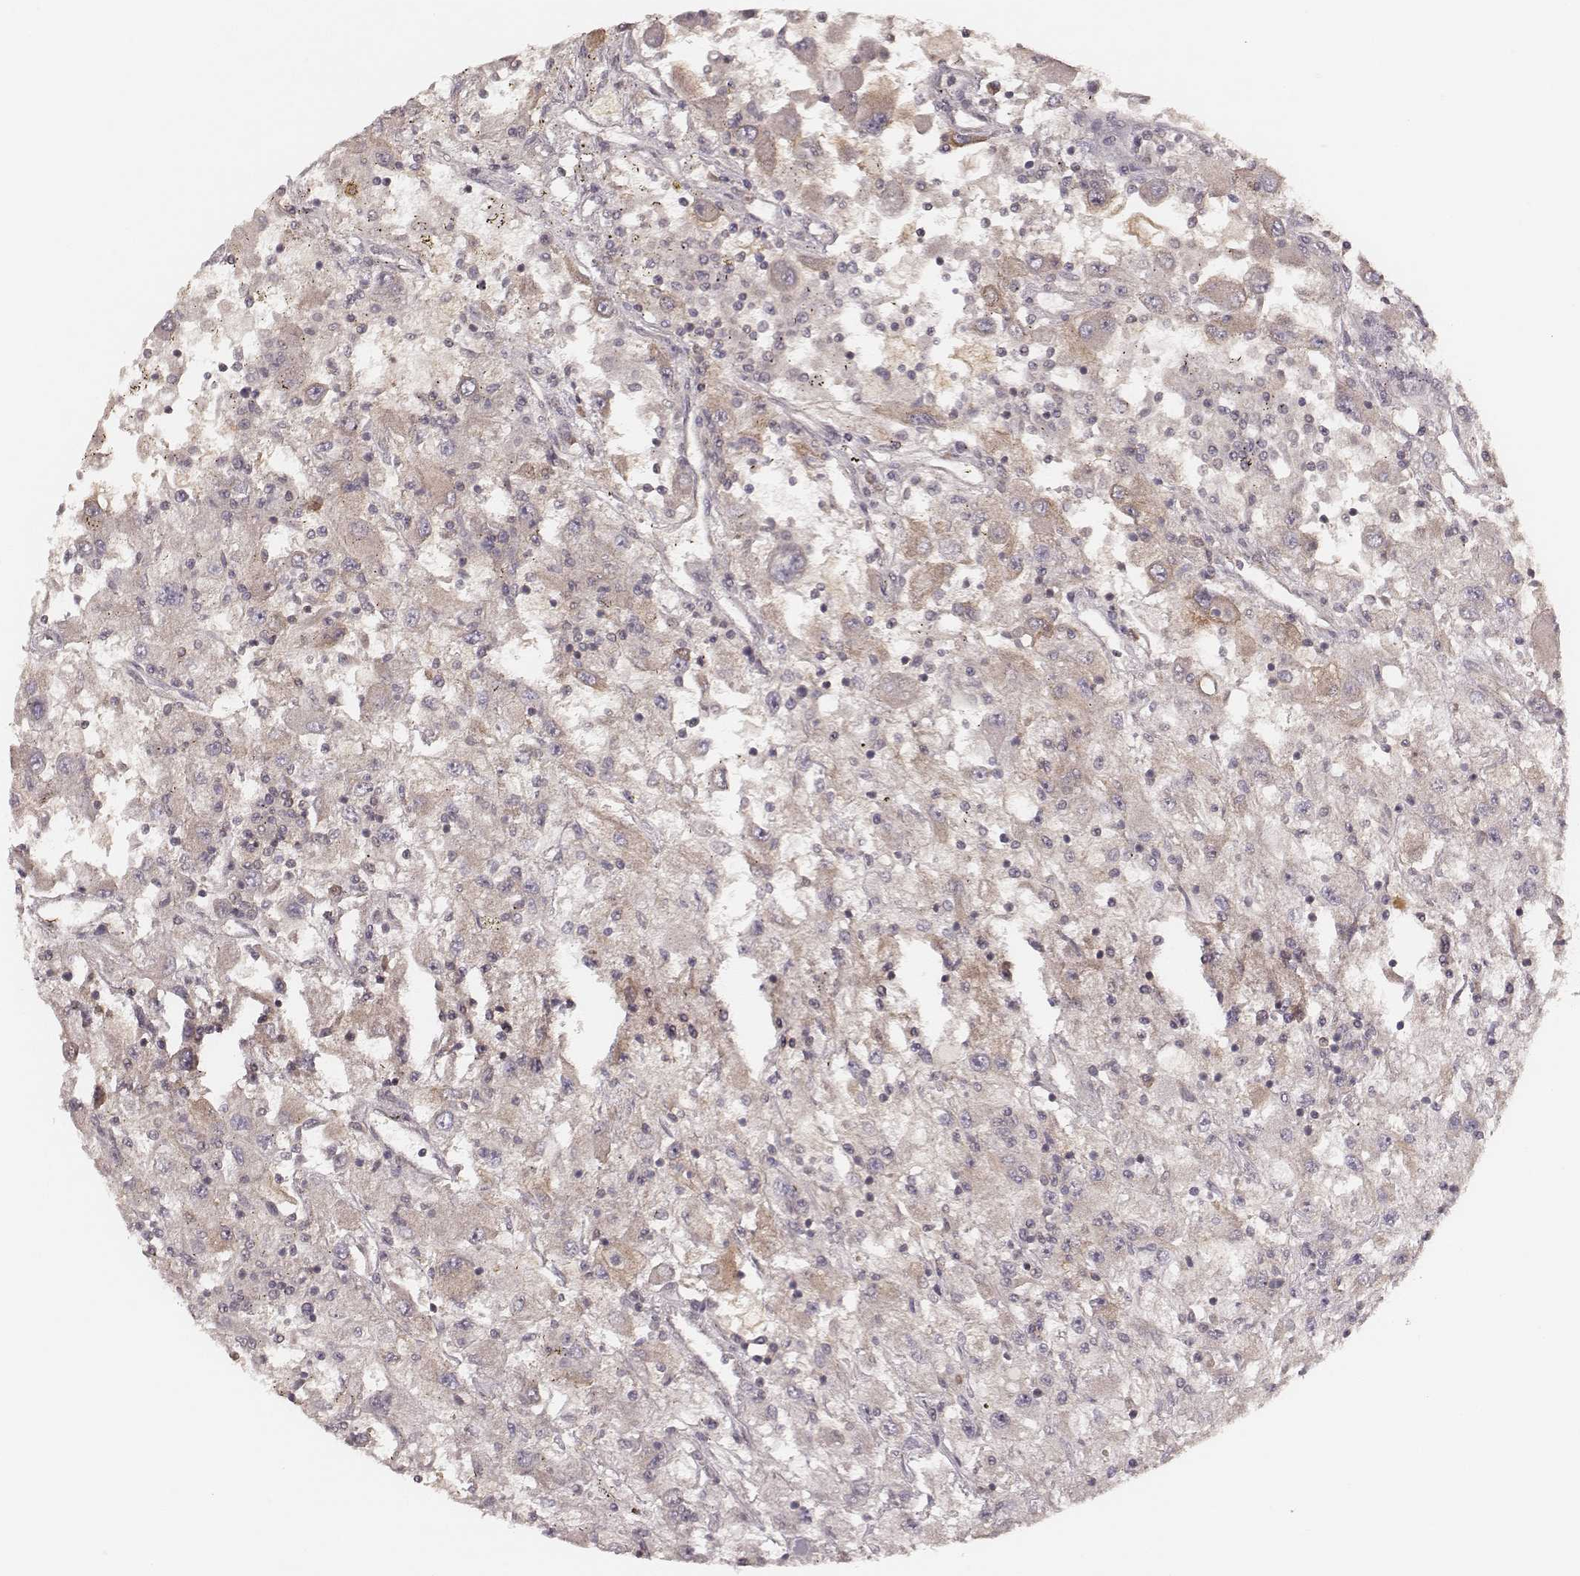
{"staining": {"intensity": "weak", "quantity": "25%-75%", "location": "cytoplasmic/membranous"}, "tissue": "renal cancer", "cell_type": "Tumor cells", "image_type": "cancer", "snomed": [{"axis": "morphology", "description": "Adenocarcinoma, NOS"}, {"axis": "topography", "description": "Kidney"}], "caption": "Brown immunohistochemical staining in human adenocarcinoma (renal) exhibits weak cytoplasmic/membranous positivity in about 25%-75% of tumor cells.", "gene": "CARS1", "patient": {"sex": "female", "age": 67}}